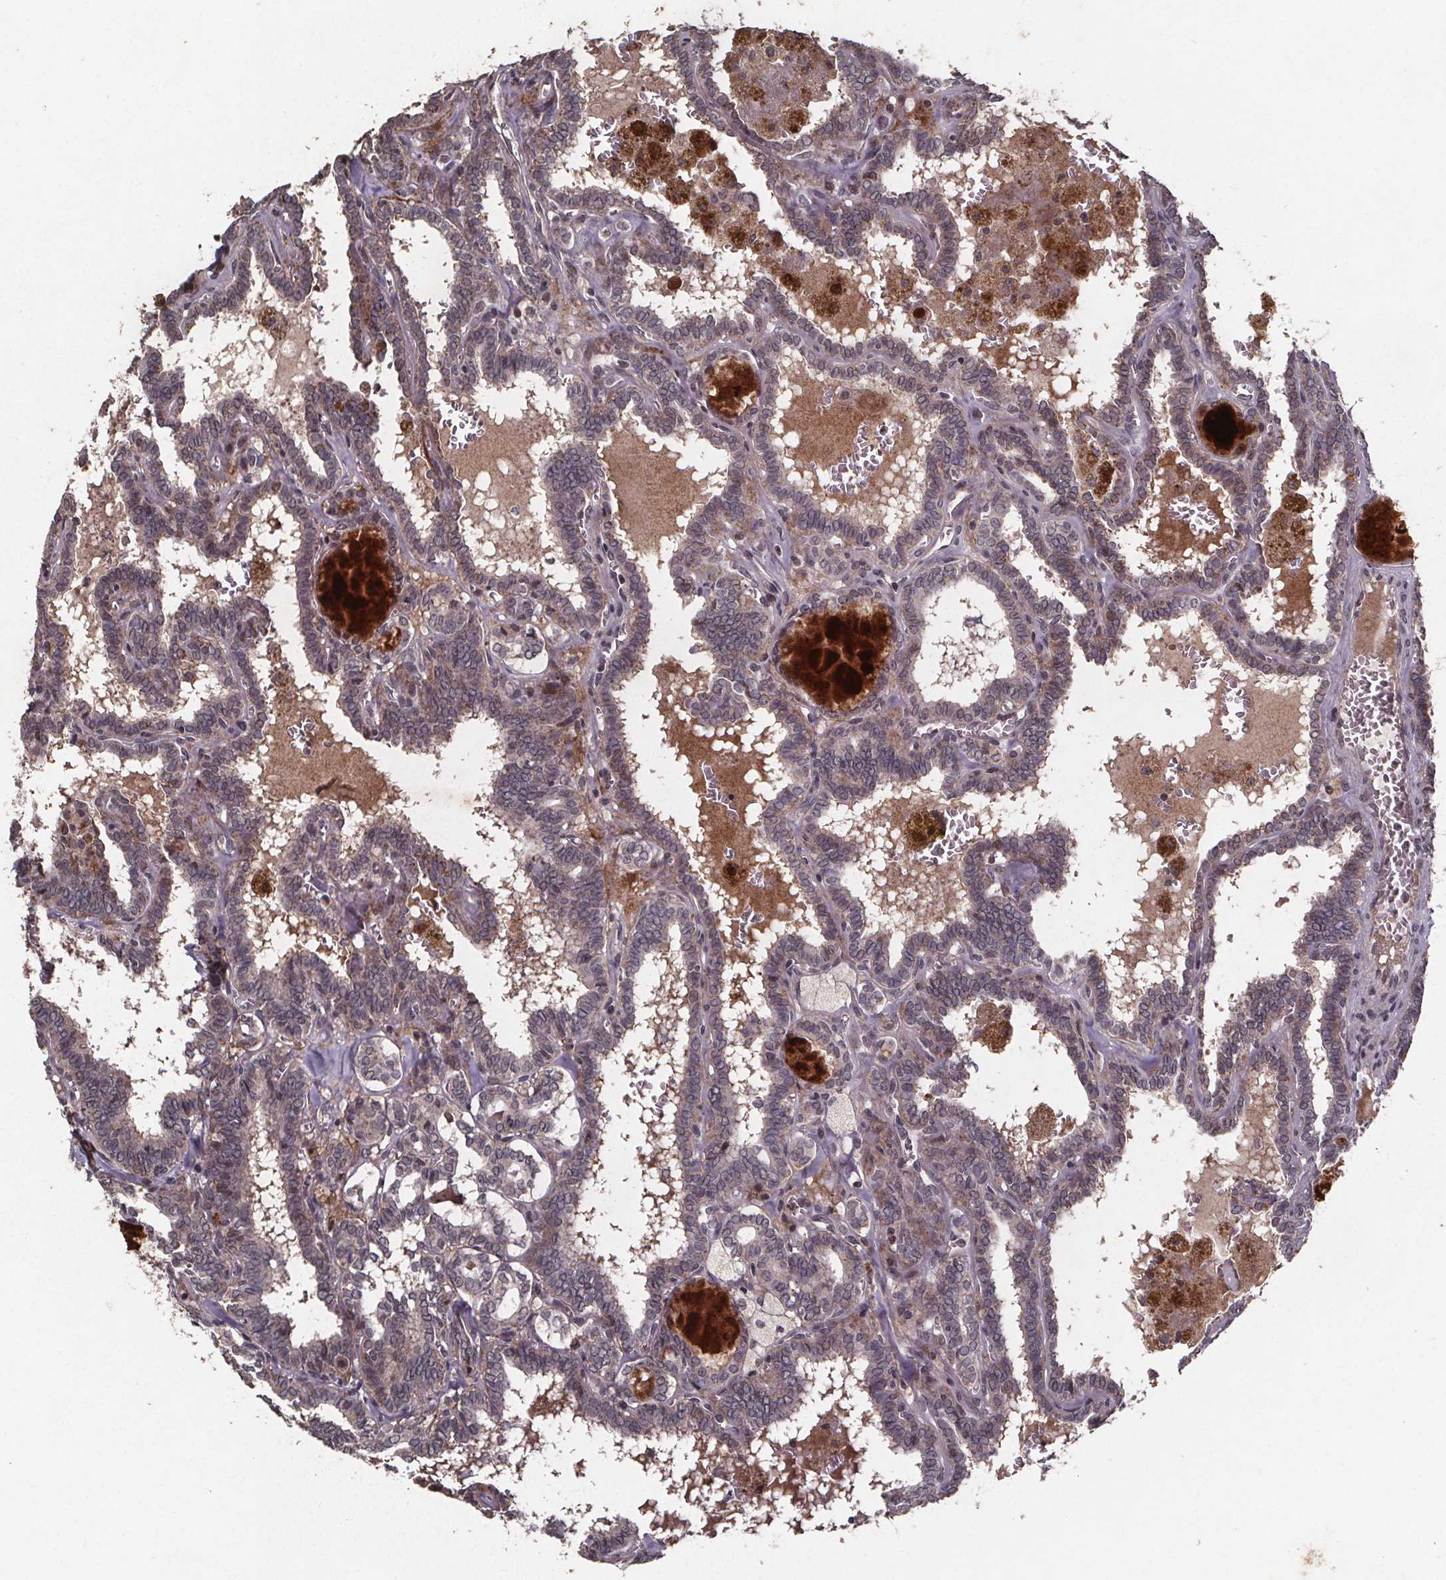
{"staining": {"intensity": "negative", "quantity": "none", "location": "none"}, "tissue": "thyroid cancer", "cell_type": "Tumor cells", "image_type": "cancer", "snomed": [{"axis": "morphology", "description": "Papillary adenocarcinoma, NOS"}, {"axis": "topography", "description": "Thyroid gland"}], "caption": "The IHC histopathology image has no significant expression in tumor cells of papillary adenocarcinoma (thyroid) tissue.", "gene": "GPX3", "patient": {"sex": "female", "age": 39}}